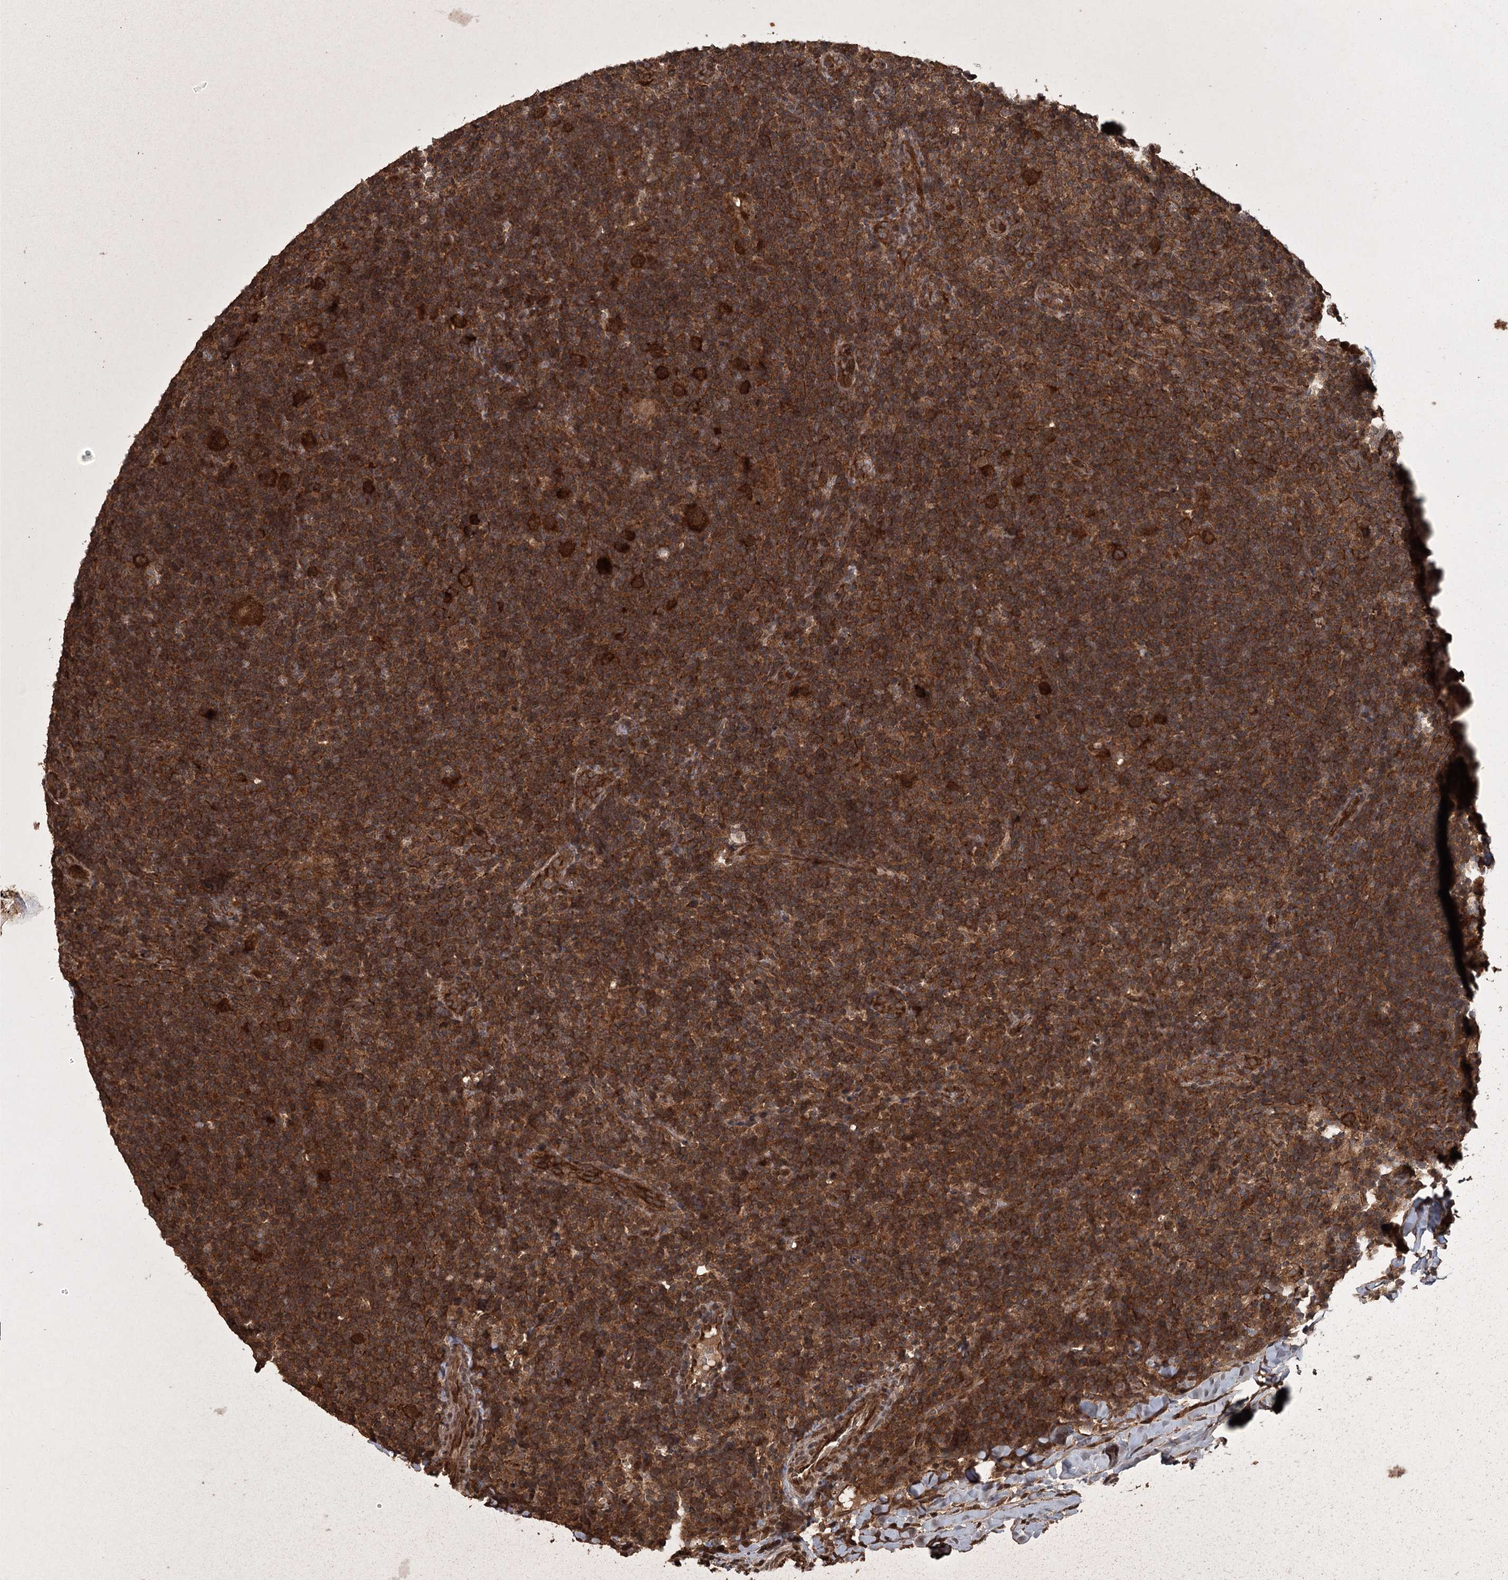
{"staining": {"intensity": "strong", "quantity": ">75%", "location": "cytoplasmic/membranous"}, "tissue": "lymphoma", "cell_type": "Tumor cells", "image_type": "cancer", "snomed": [{"axis": "morphology", "description": "Hodgkin's disease, NOS"}, {"axis": "topography", "description": "Lymph node"}], "caption": "Tumor cells demonstrate high levels of strong cytoplasmic/membranous staining in approximately >75% of cells in human lymphoma. The staining was performed using DAB to visualize the protein expression in brown, while the nuclei were stained in blue with hematoxylin (Magnification: 20x).", "gene": "RPAP3", "patient": {"sex": "female", "age": 57}}